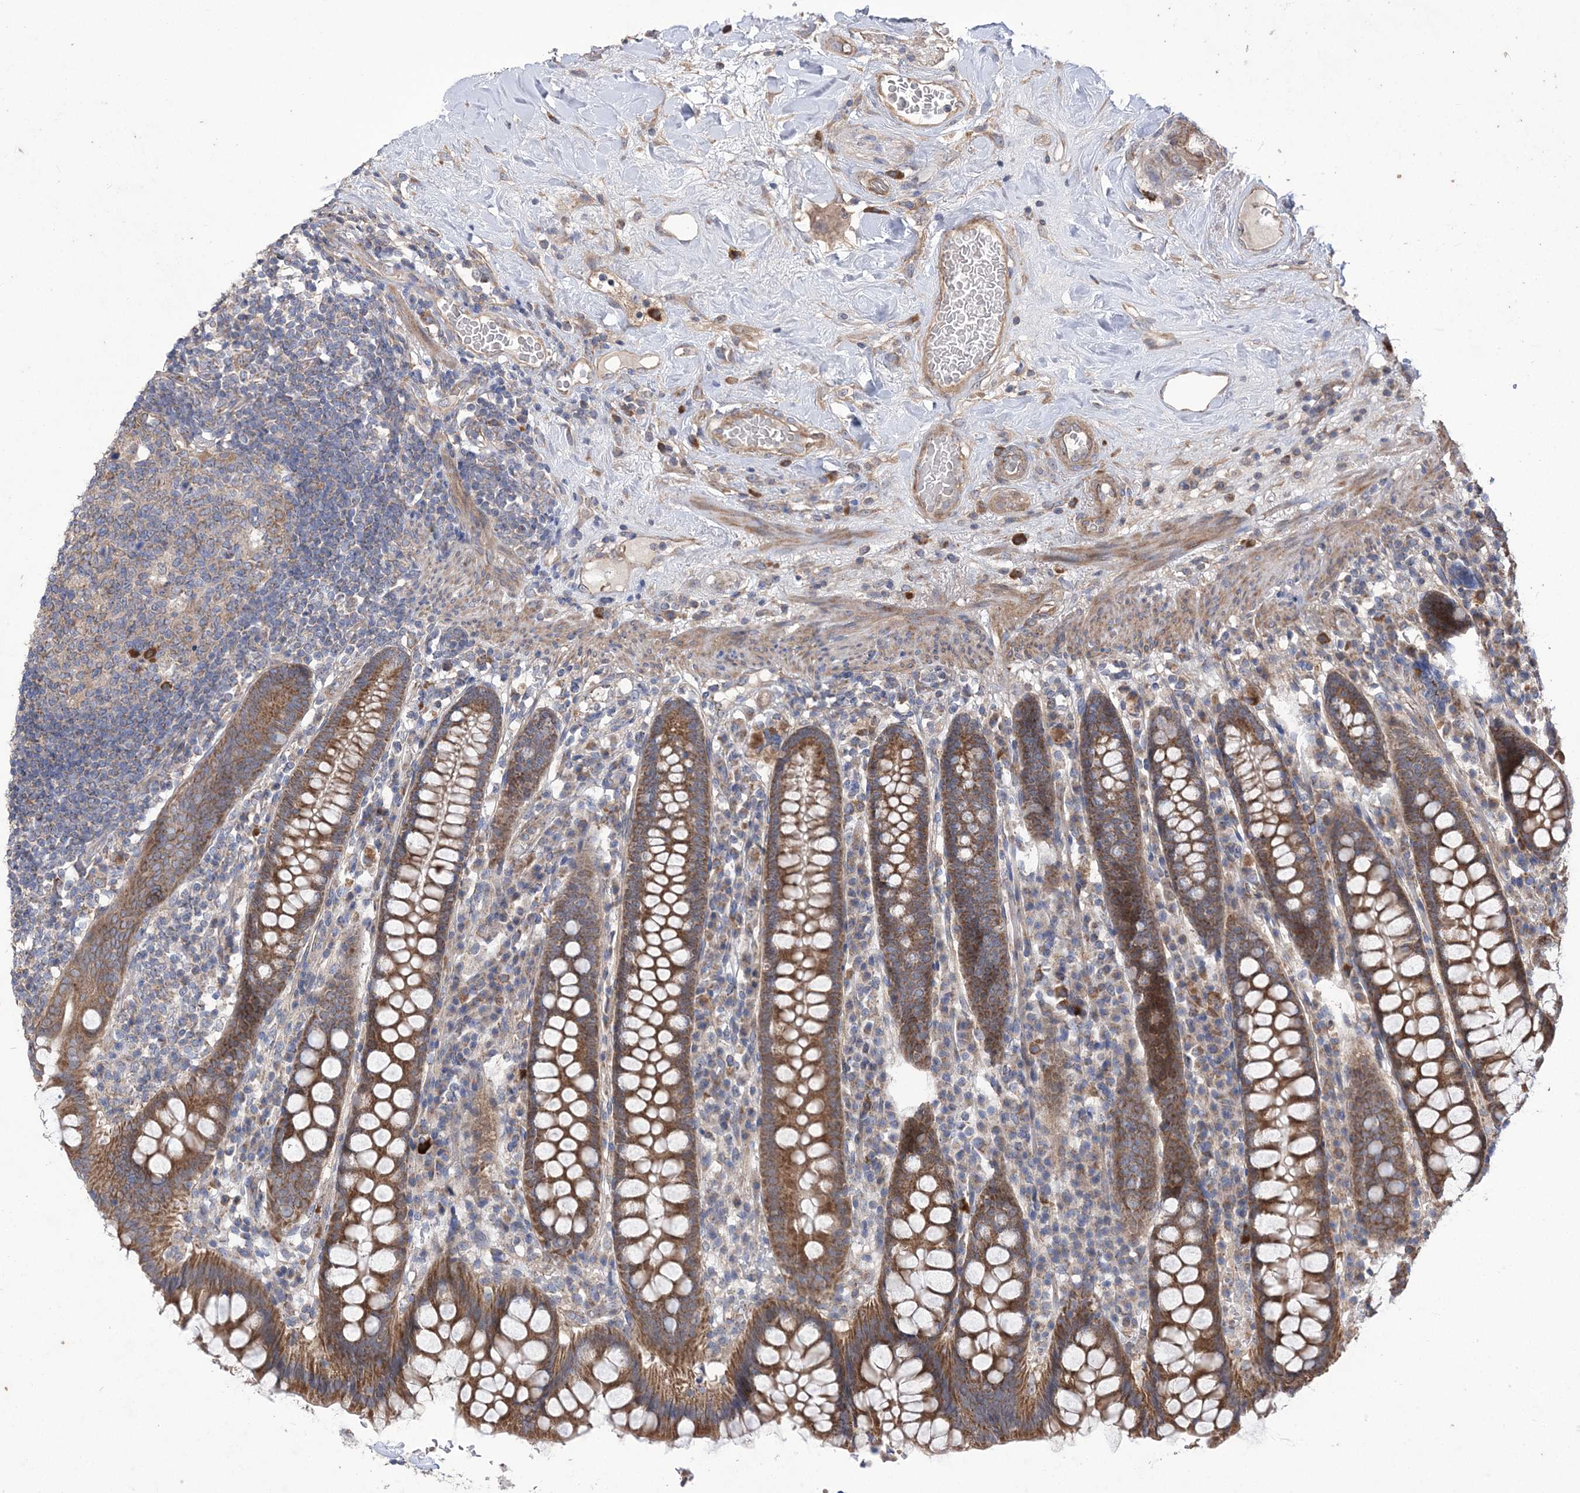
{"staining": {"intensity": "moderate", "quantity": ">75%", "location": "cytoplasmic/membranous"}, "tissue": "colon", "cell_type": "Endothelial cells", "image_type": "normal", "snomed": [{"axis": "morphology", "description": "Normal tissue, NOS"}, {"axis": "topography", "description": "Colon"}], "caption": "Unremarkable colon reveals moderate cytoplasmic/membranous positivity in about >75% of endothelial cells, visualized by immunohistochemistry.", "gene": "MTRF1L", "patient": {"sex": "female", "age": 79}}